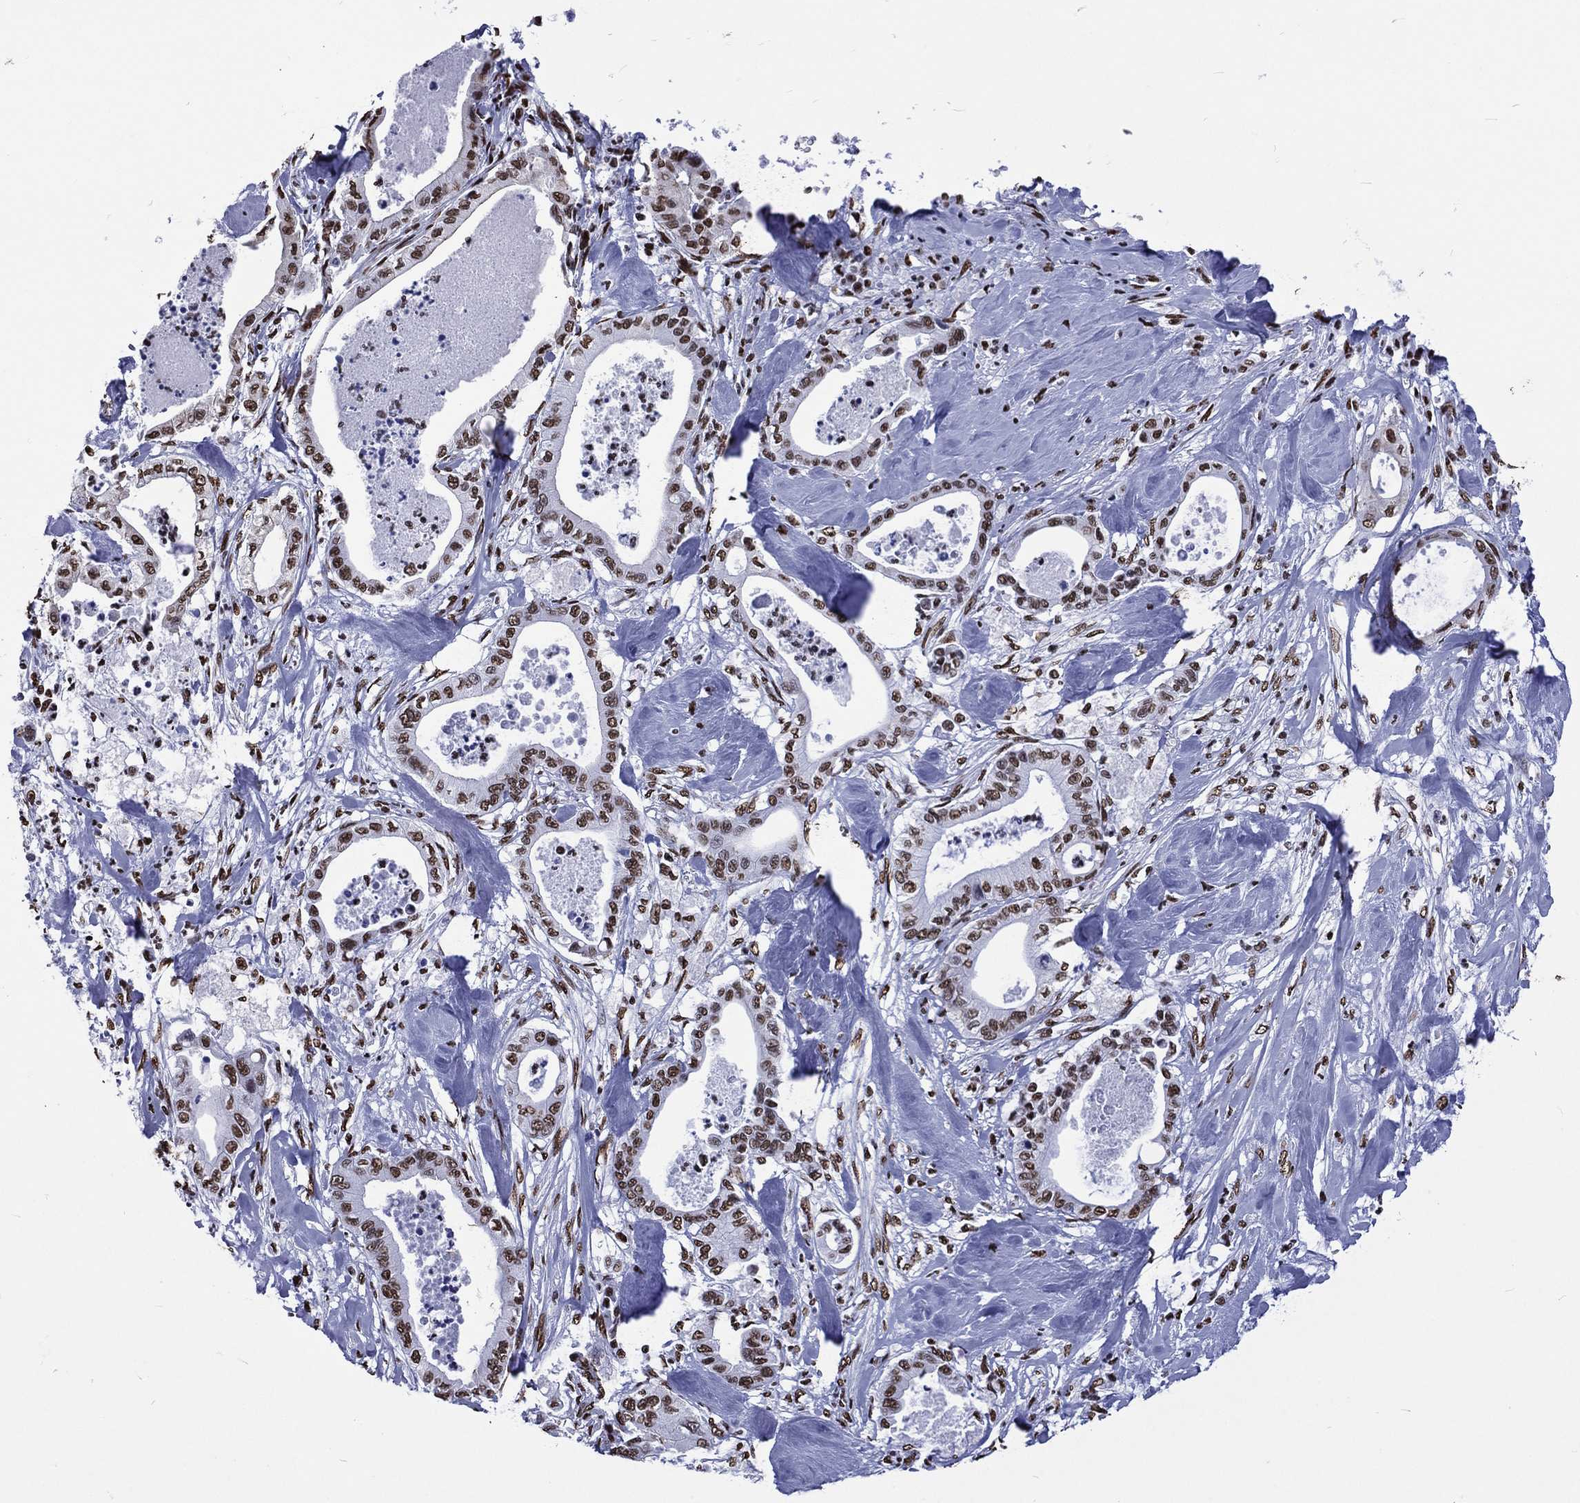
{"staining": {"intensity": "strong", "quantity": ">75%", "location": "nuclear"}, "tissue": "pancreatic cancer", "cell_type": "Tumor cells", "image_type": "cancer", "snomed": [{"axis": "morphology", "description": "Adenocarcinoma, NOS"}, {"axis": "topography", "description": "Pancreas"}], "caption": "Immunohistochemical staining of adenocarcinoma (pancreatic) demonstrates strong nuclear protein expression in about >75% of tumor cells.", "gene": "RETREG2", "patient": {"sex": "male", "age": 71}}